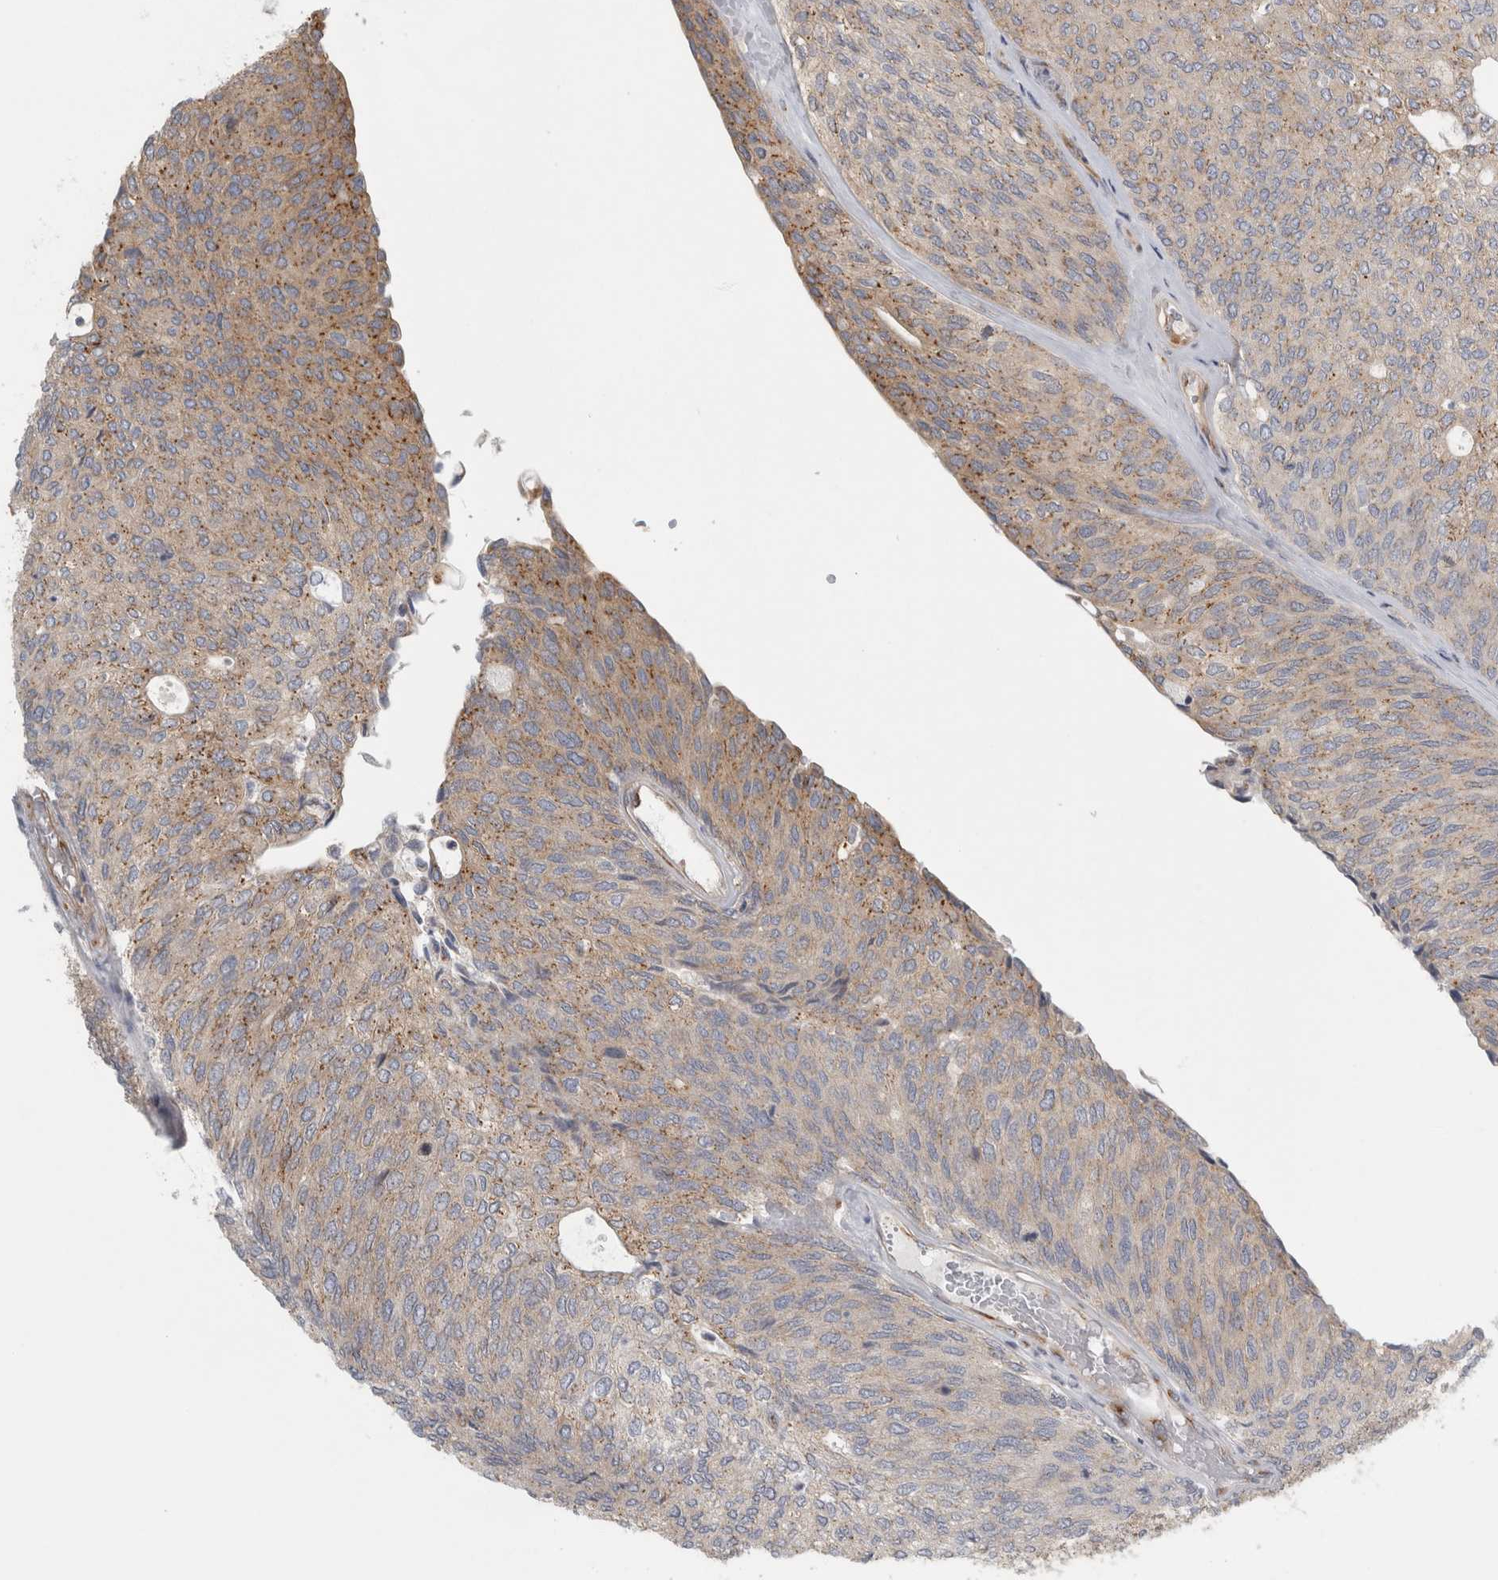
{"staining": {"intensity": "moderate", "quantity": ">75%", "location": "cytoplasmic/membranous"}, "tissue": "urothelial cancer", "cell_type": "Tumor cells", "image_type": "cancer", "snomed": [{"axis": "morphology", "description": "Urothelial carcinoma, Low grade"}, {"axis": "topography", "description": "Urinary bladder"}], "caption": "Immunohistochemistry (IHC) of urothelial cancer demonstrates medium levels of moderate cytoplasmic/membranous staining in approximately >75% of tumor cells.", "gene": "PEX6", "patient": {"sex": "female", "age": 79}}